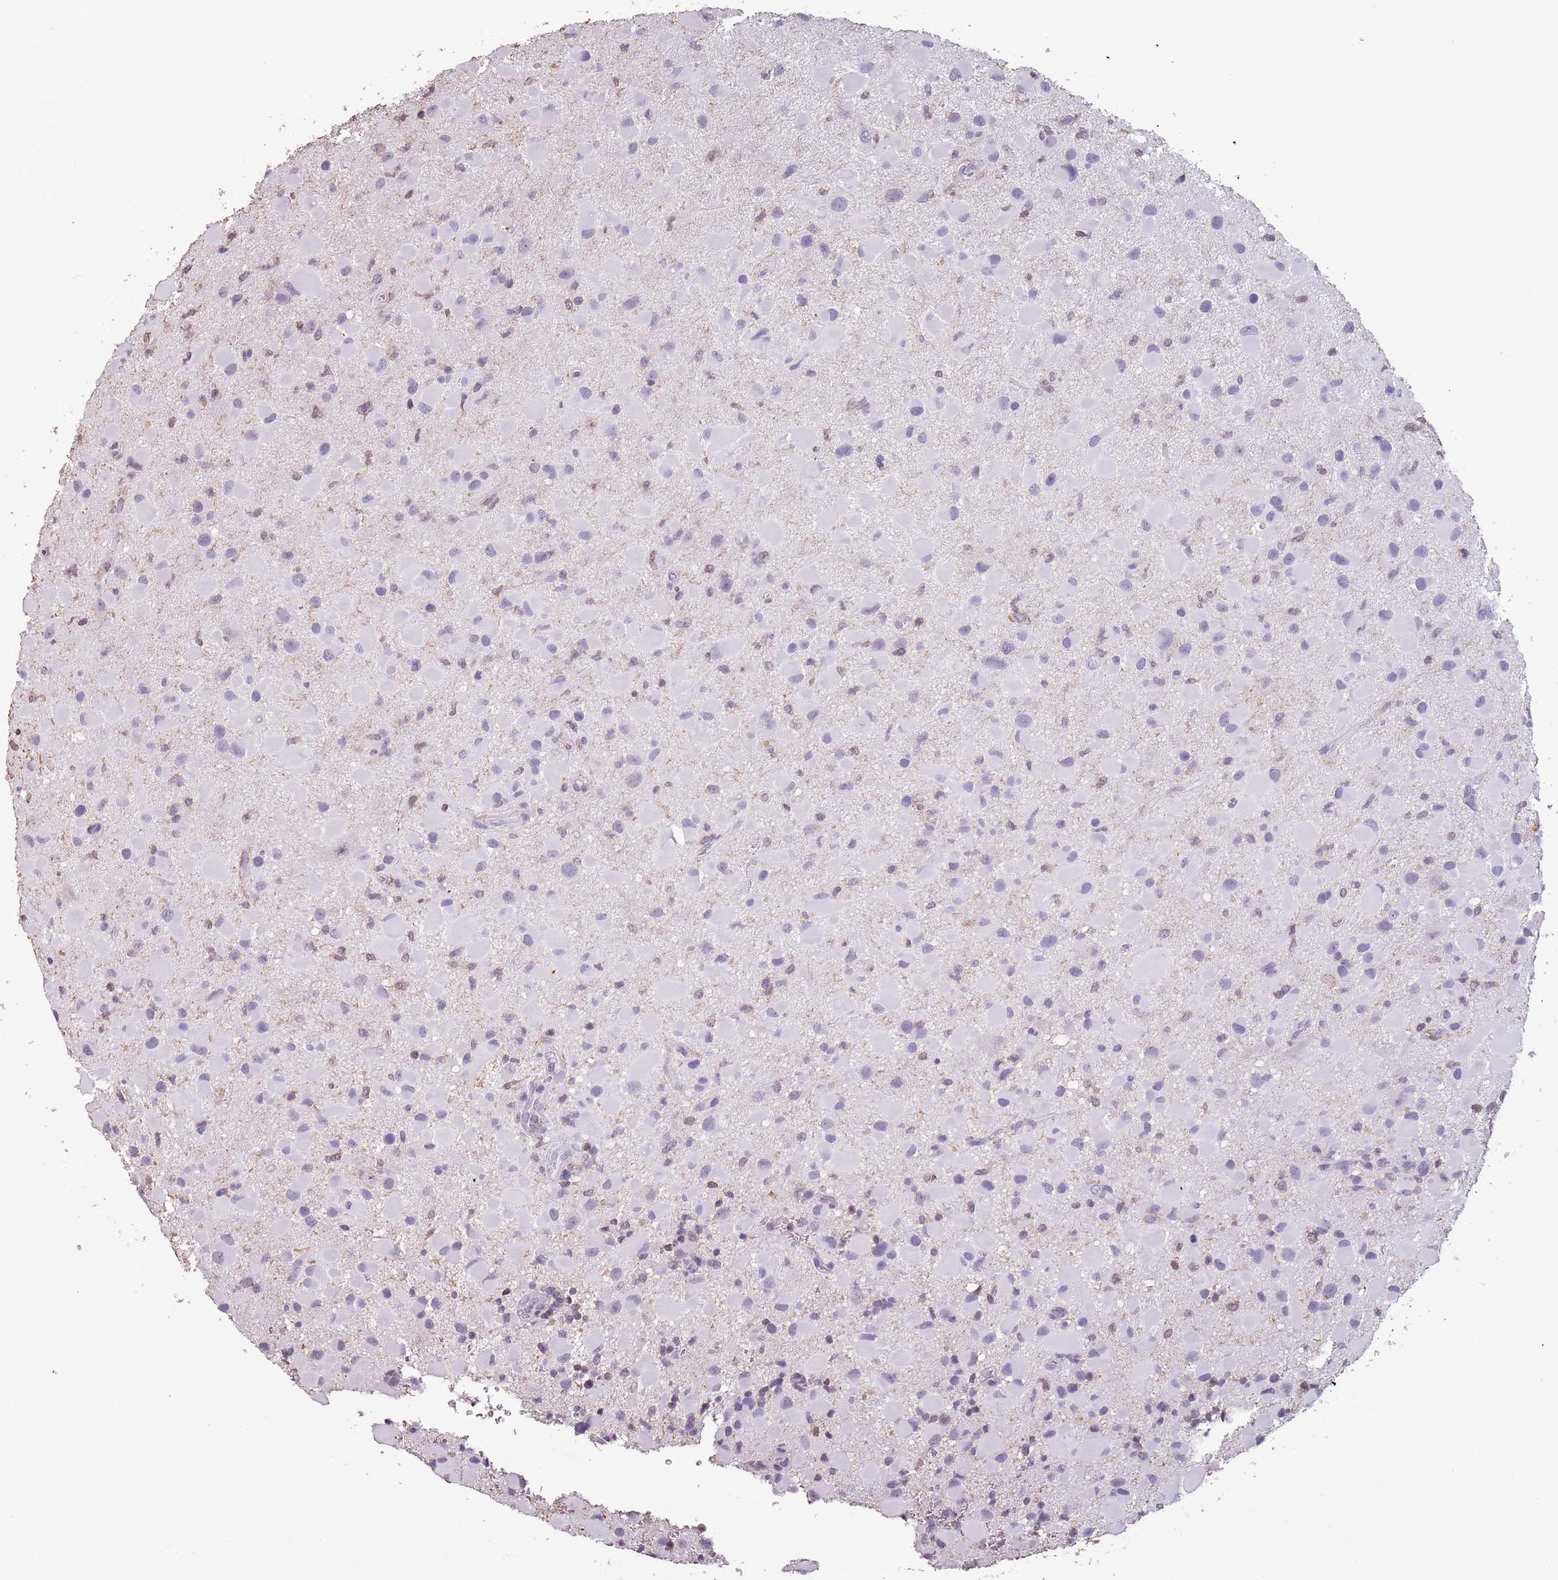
{"staining": {"intensity": "negative", "quantity": "none", "location": "none"}, "tissue": "glioma", "cell_type": "Tumor cells", "image_type": "cancer", "snomed": [{"axis": "morphology", "description": "Glioma, malignant, Low grade"}, {"axis": "topography", "description": "Brain"}], "caption": "A micrograph of glioma stained for a protein demonstrates no brown staining in tumor cells. (Brightfield microscopy of DAB IHC at high magnification).", "gene": "SUN5", "patient": {"sex": "female", "age": 32}}